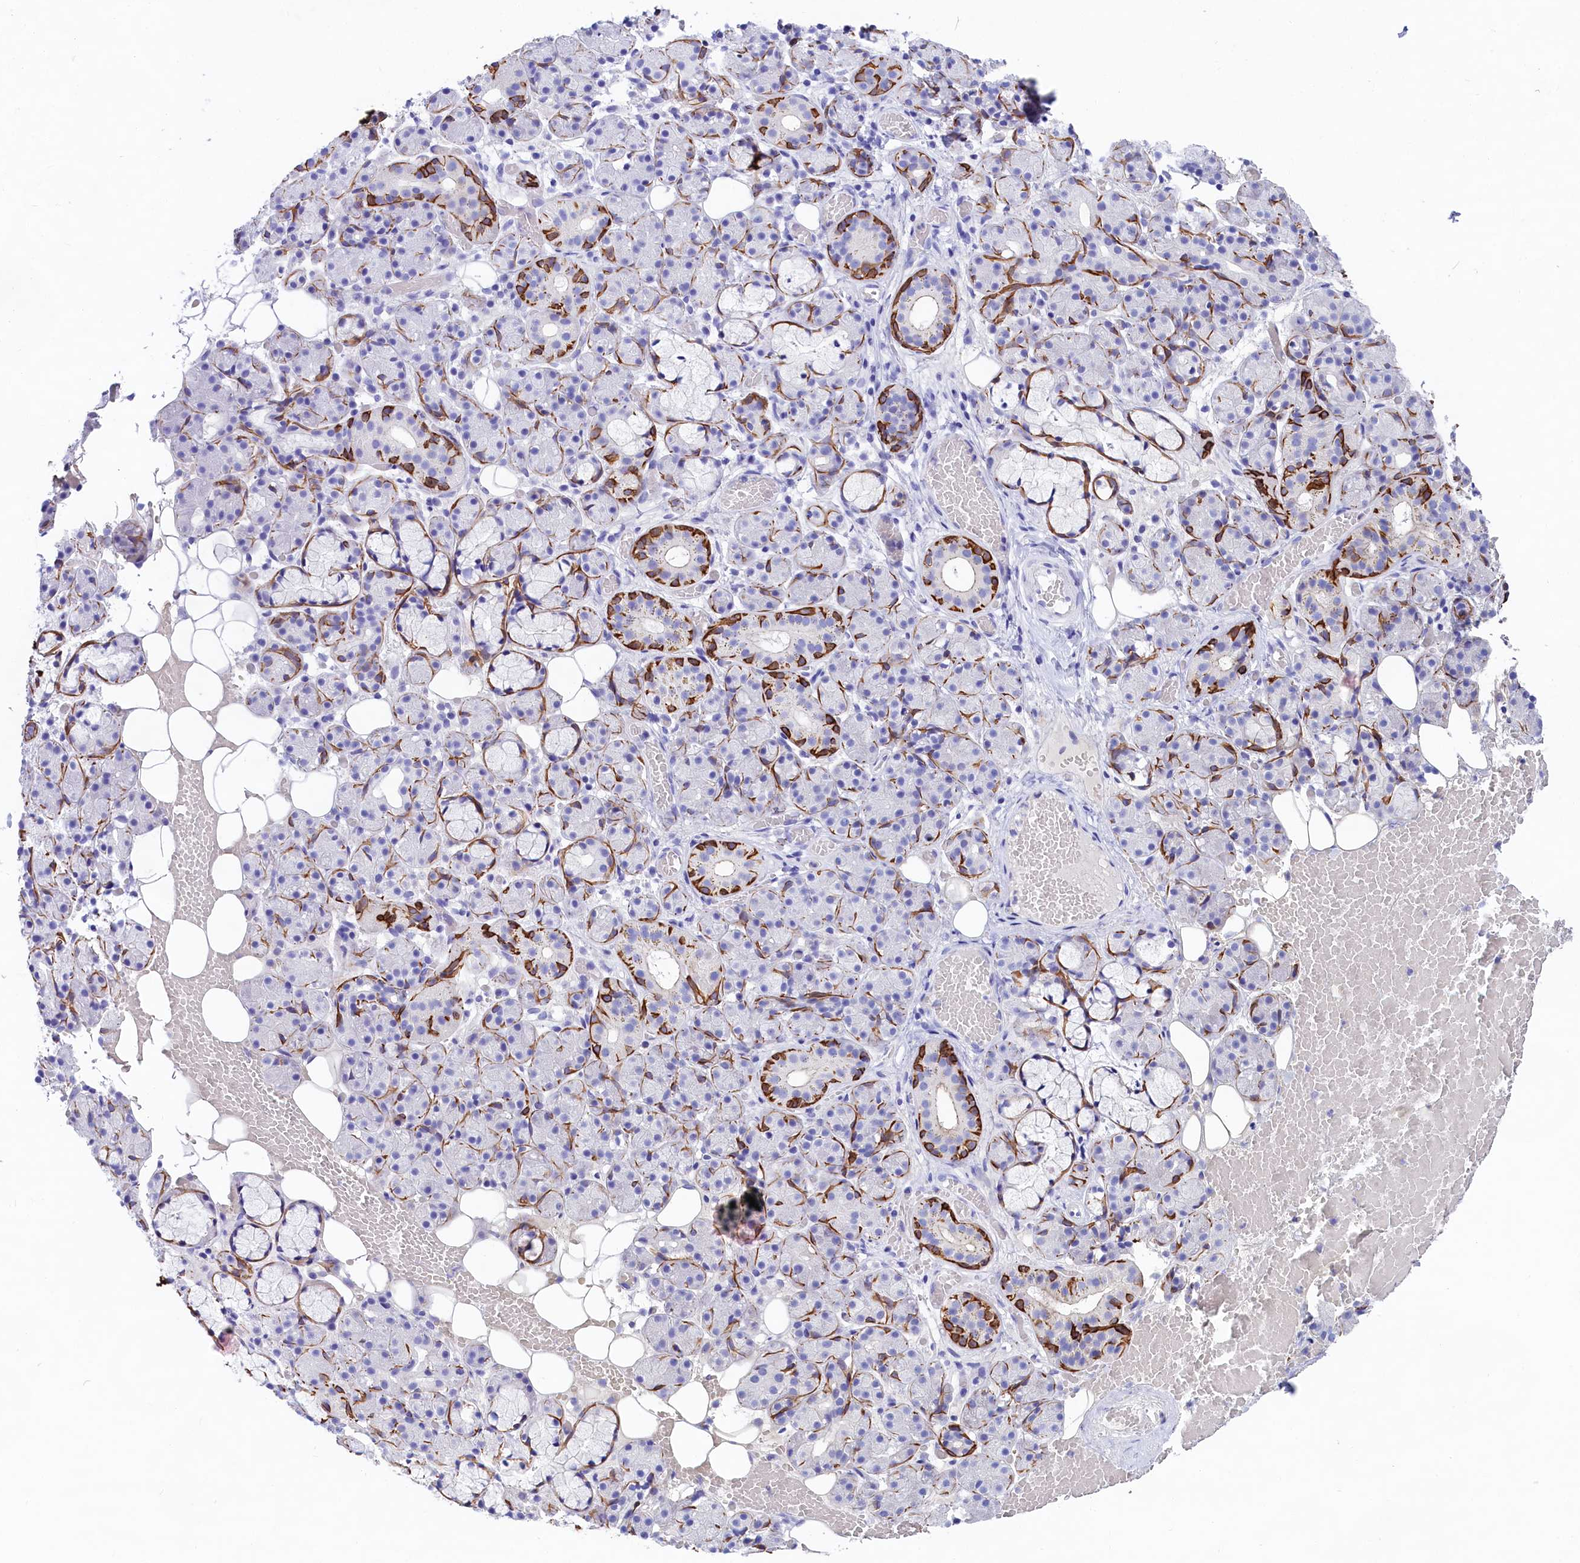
{"staining": {"intensity": "strong", "quantity": "<25%", "location": "cytoplasmic/membranous"}, "tissue": "salivary gland", "cell_type": "Glandular cells", "image_type": "normal", "snomed": [{"axis": "morphology", "description": "Normal tissue, NOS"}, {"axis": "topography", "description": "Salivary gland"}], "caption": "The image shows immunohistochemical staining of unremarkable salivary gland. There is strong cytoplasmic/membranous staining is seen in approximately <25% of glandular cells. The staining was performed using DAB to visualize the protein expression in brown, while the nuclei were stained in blue with hematoxylin (Magnification: 20x).", "gene": "SULT2A1", "patient": {"sex": "male", "age": 63}}